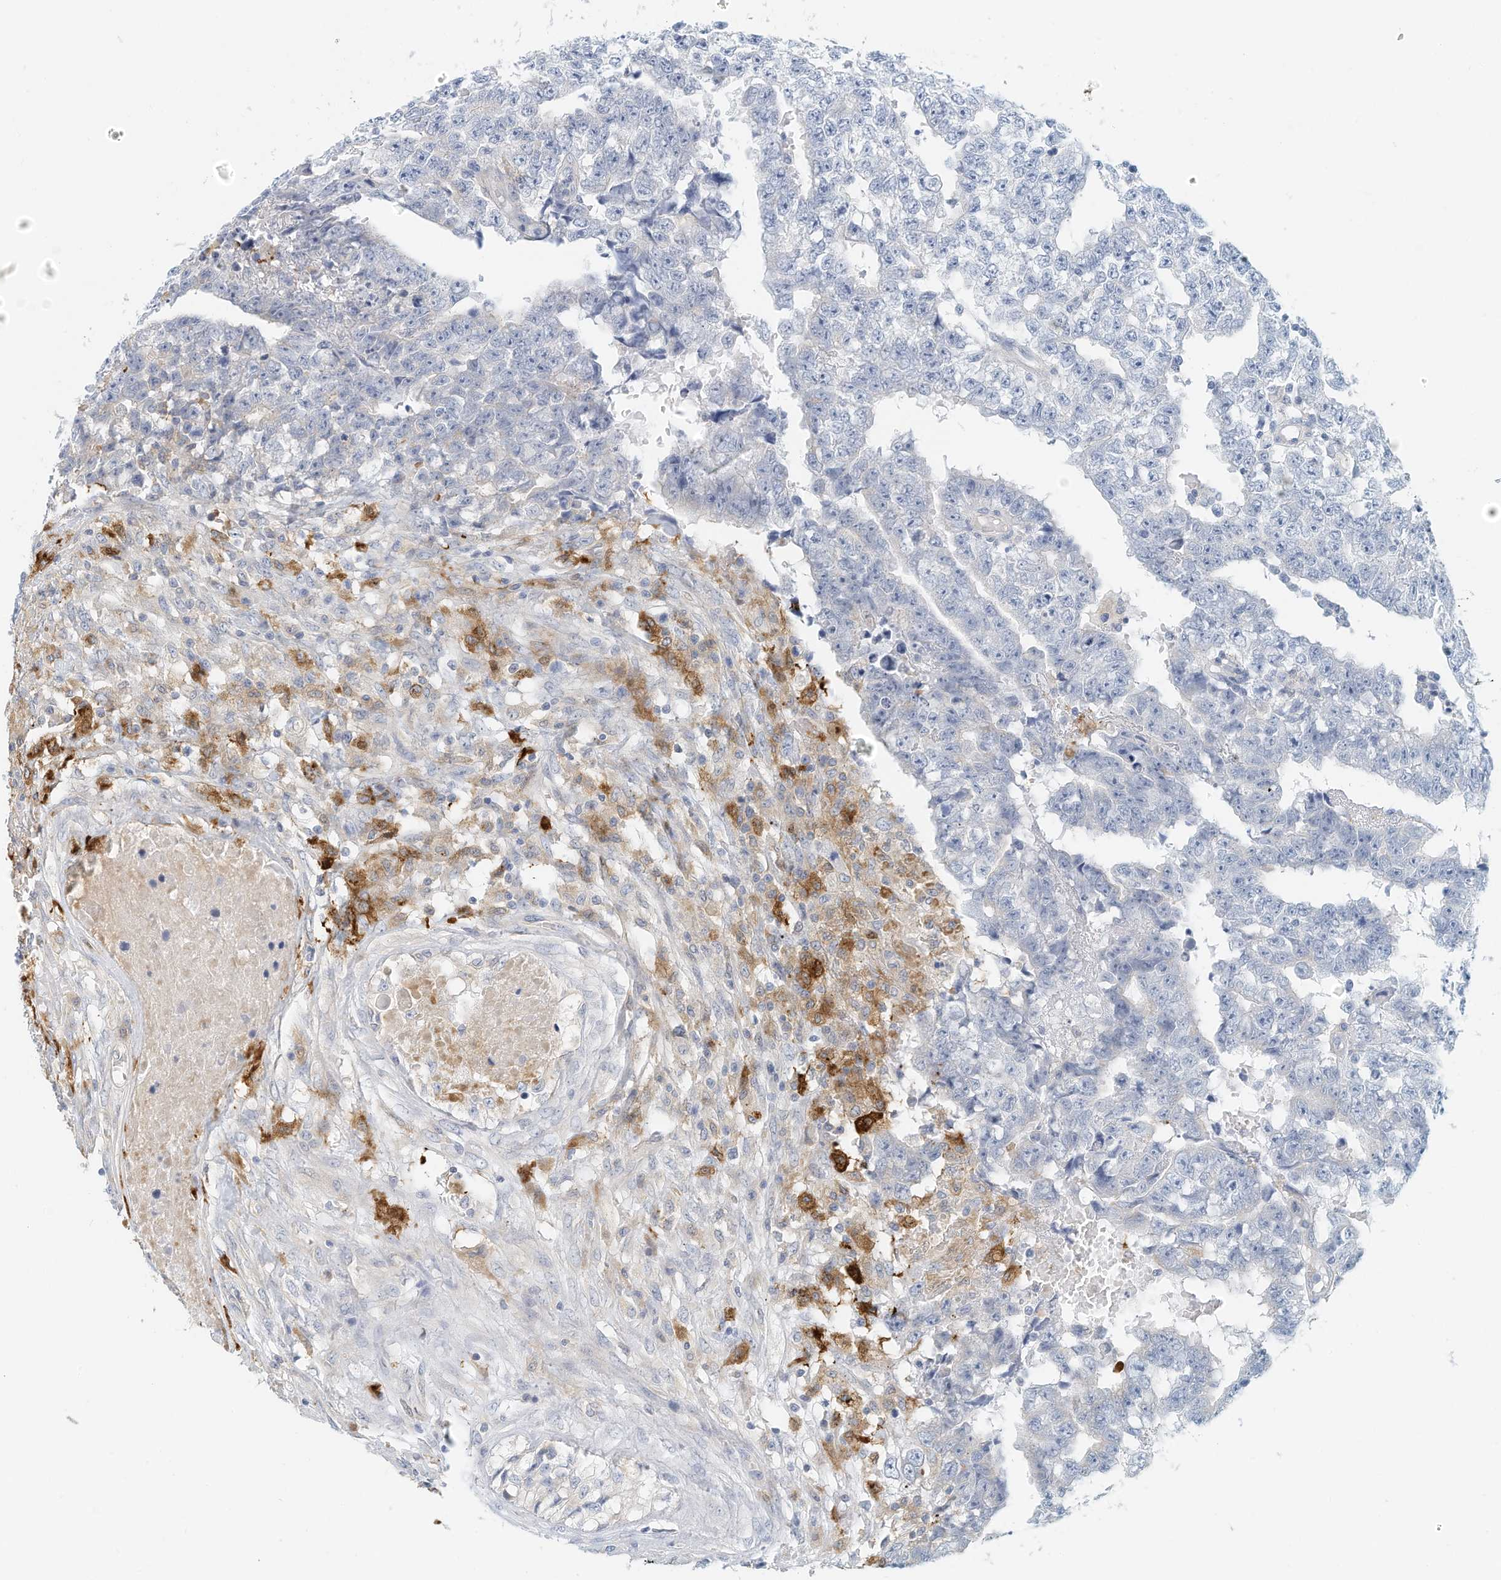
{"staining": {"intensity": "negative", "quantity": "none", "location": "none"}, "tissue": "testis cancer", "cell_type": "Tumor cells", "image_type": "cancer", "snomed": [{"axis": "morphology", "description": "Carcinoma, Embryonal, NOS"}, {"axis": "topography", "description": "Testis"}], "caption": "The photomicrograph shows no staining of tumor cells in embryonal carcinoma (testis). The staining was performed using DAB to visualize the protein expression in brown, while the nuclei were stained in blue with hematoxylin (Magnification: 20x).", "gene": "MICAL1", "patient": {"sex": "male", "age": 25}}